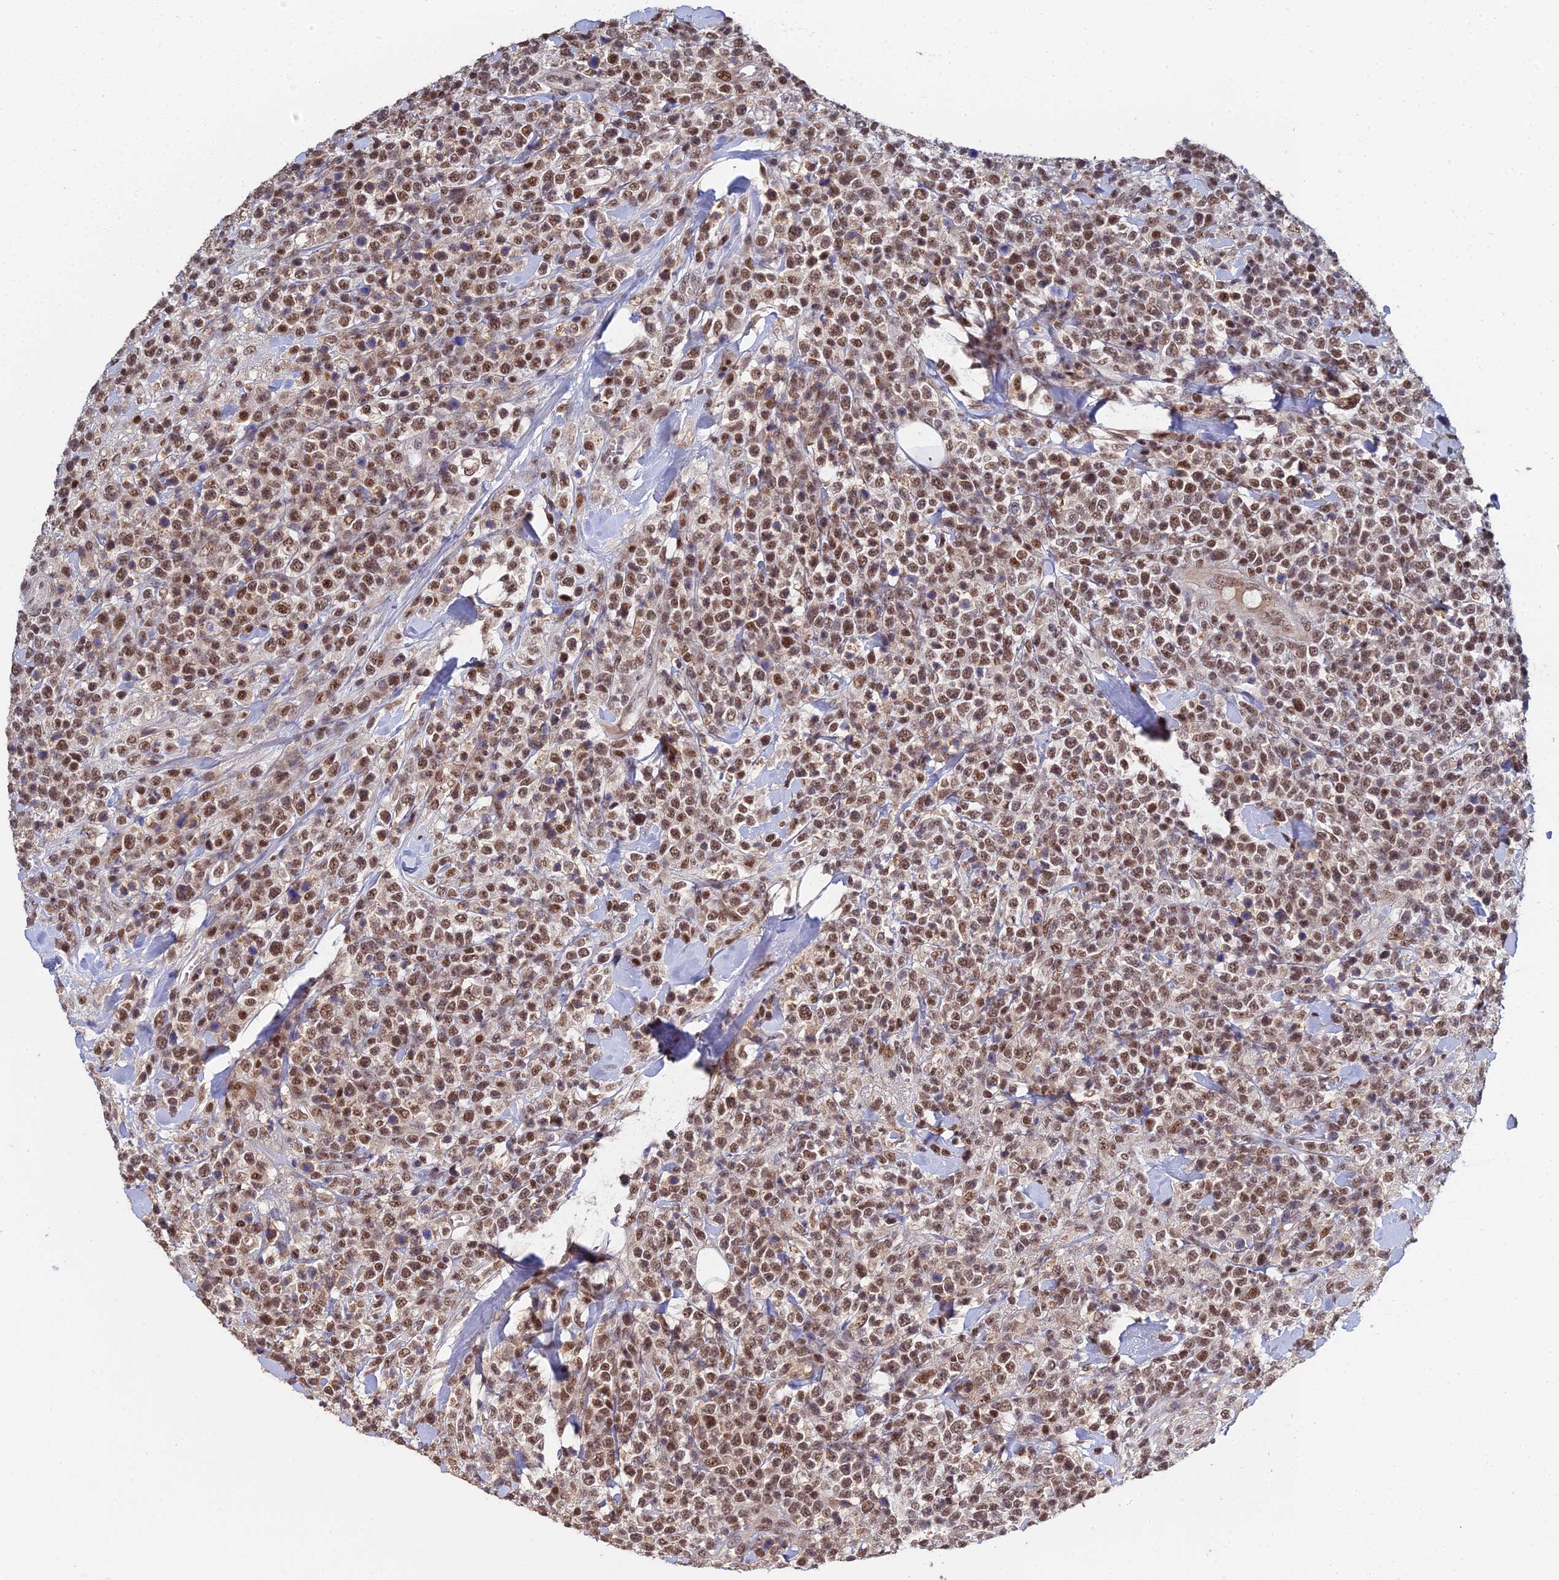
{"staining": {"intensity": "moderate", "quantity": ">75%", "location": "nuclear"}, "tissue": "lymphoma", "cell_type": "Tumor cells", "image_type": "cancer", "snomed": [{"axis": "morphology", "description": "Malignant lymphoma, non-Hodgkin's type, High grade"}, {"axis": "topography", "description": "Colon"}], "caption": "Immunohistochemistry (IHC) staining of high-grade malignant lymphoma, non-Hodgkin's type, which displays medium levels of moderate nuclear positivity in approximately >75% of tumor cells indicating moderate nuclear protein staining. The staining was performed using DAB (brown) for protein detection and nuclei were counterstained in hematoxylin (blue).", "gene": "ERCC5", "patient": {"sex": "female", "age": 53}}